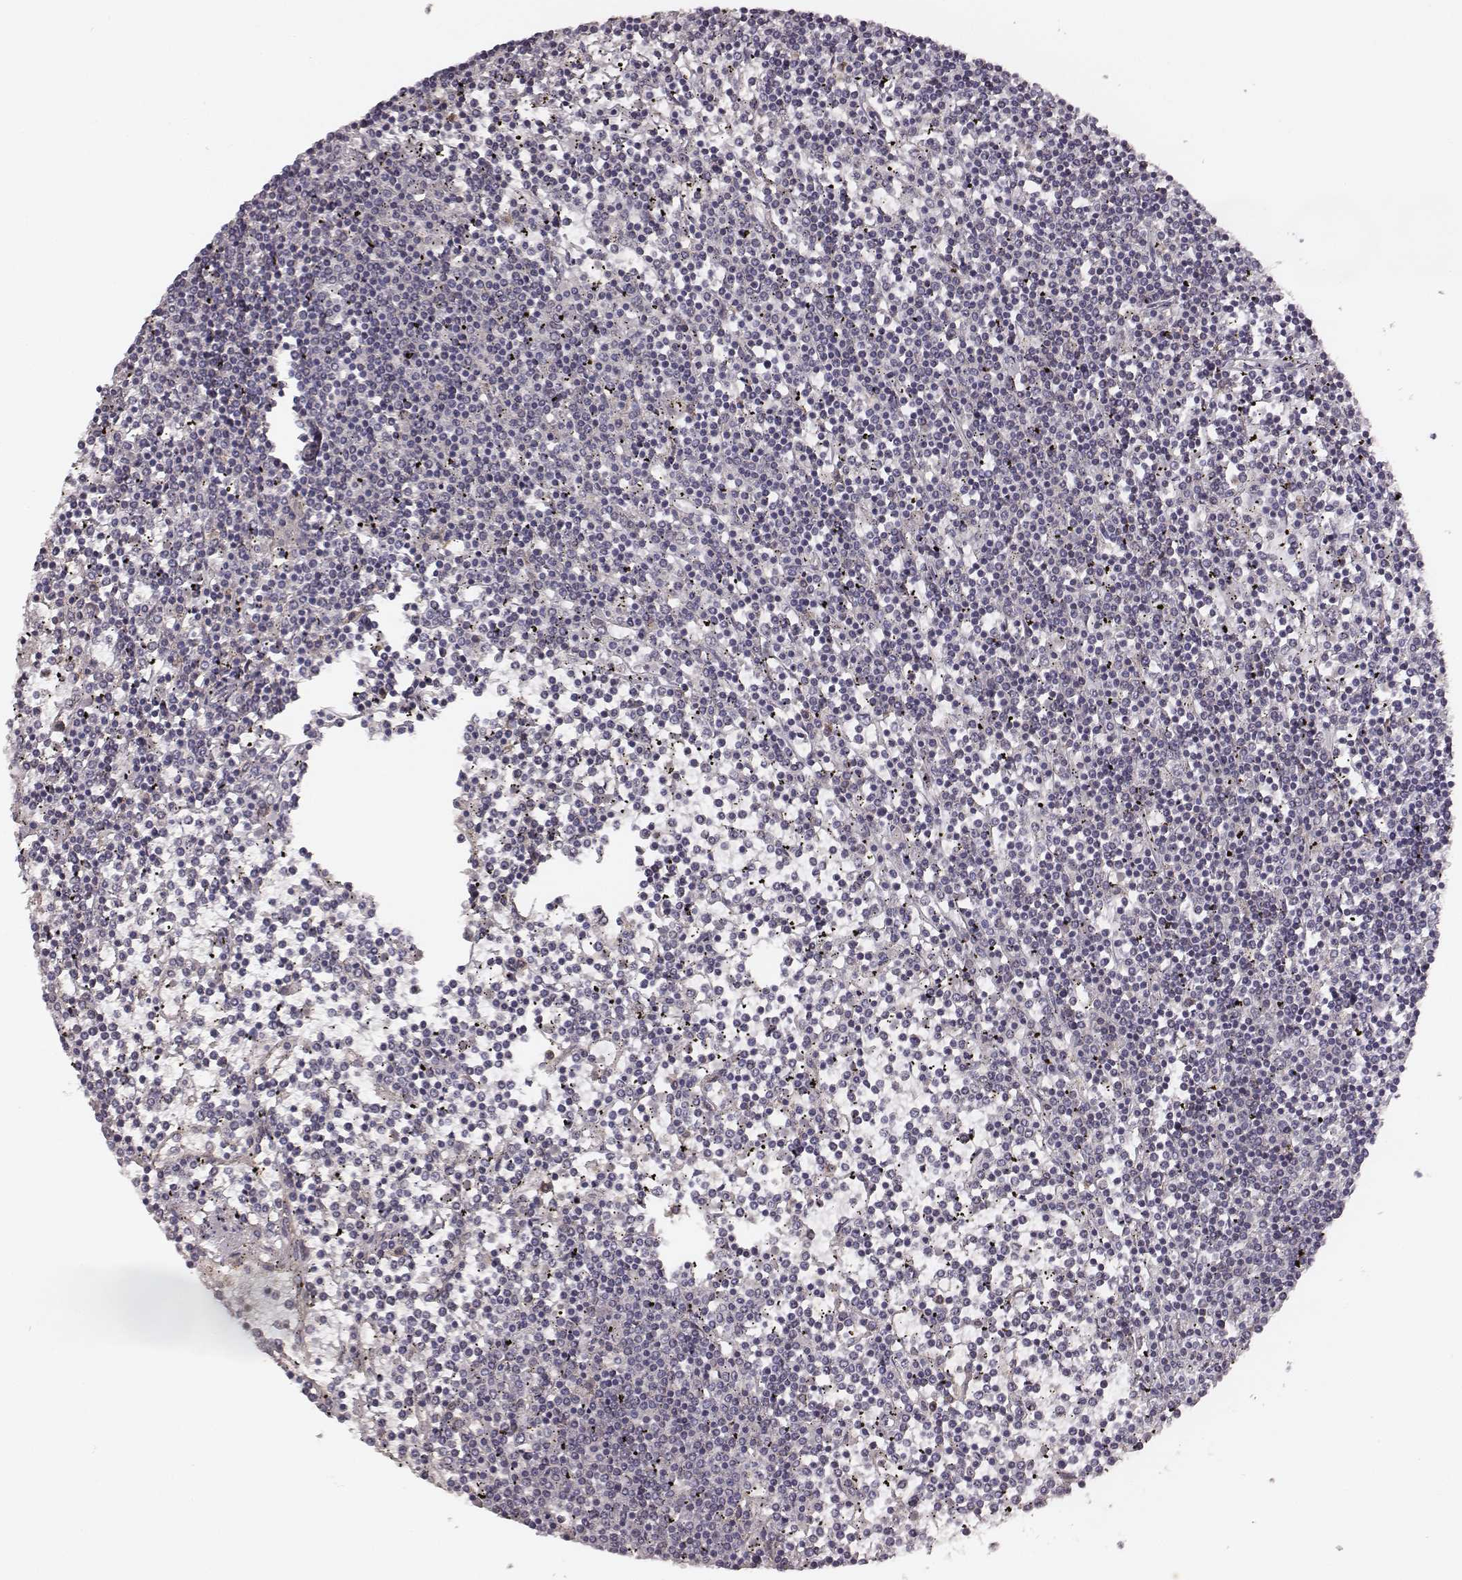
{"staining": {"intensity": "negative", "quantity": "none", "location": "none"}, "tissue": "lymphoma", "cell_type": "Tumor cells", "image_type": "cancer", "snomed": [{"axis": "morphology", "description": "Malignant lymphoma, non-Hodgkin's type, Low grade"}, {"axis": "topography", "description": "Spleen"}], "caption": "DAB immunohistochemical staining of human lymphoma reveals no significant staining in tumor cells.", "gene": "VPS26A", "patient": {"sex": "female", "age": 19}}